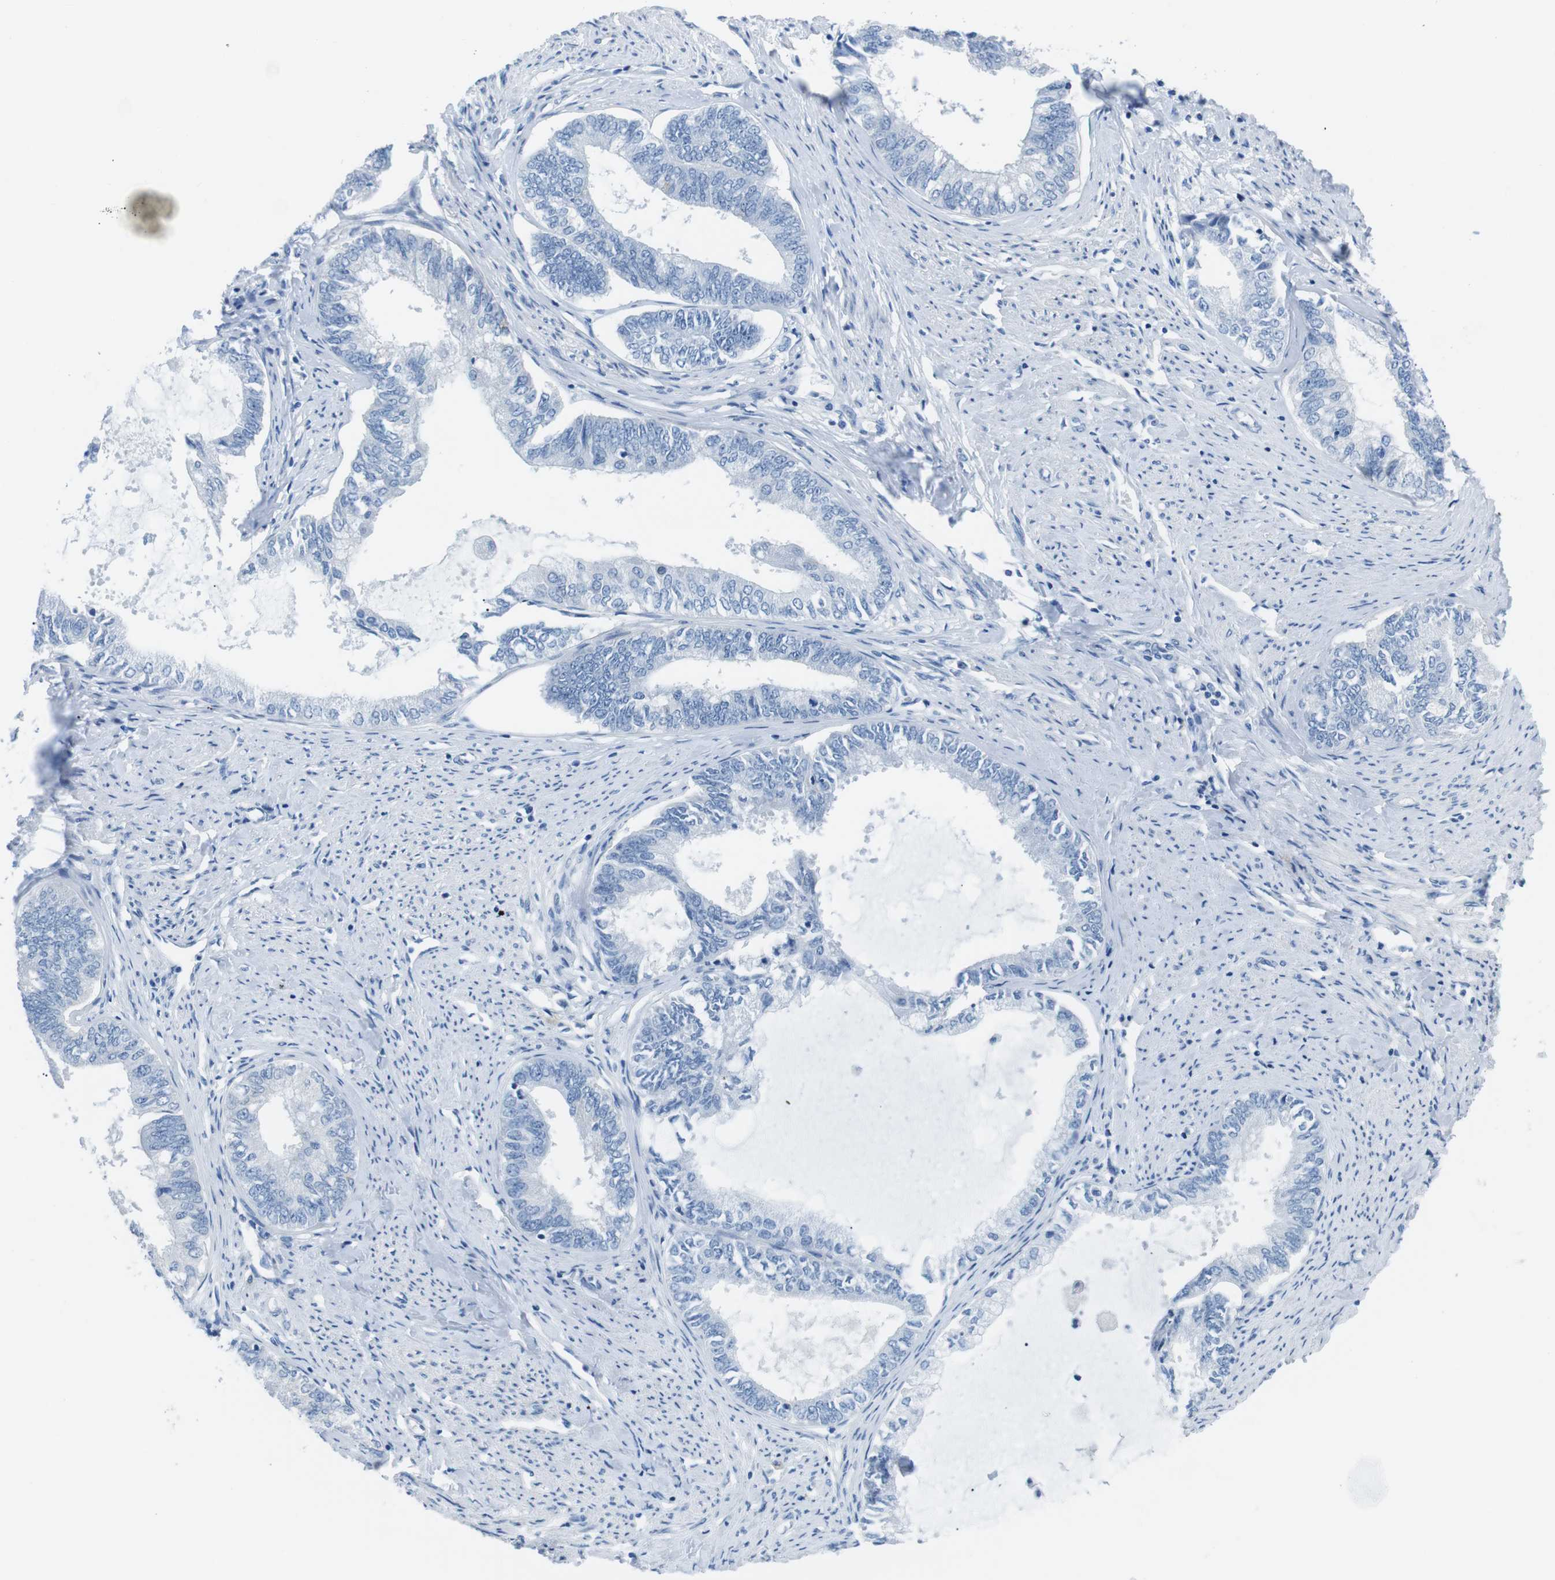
{"staining": {"intensity": "negative", "quantity": "none", "location": "none"}, "tissue": "endometrial cancer", "cell_type": "Tumor cells", "image_type": "cancer", "snomed": [{"axis": "morphology", "description": "Adenocarcinoma, NOS"}, {"axis": "topography", "description": "Endometrium"}], "caption": "Immunohistochemistry (IHC) histopathology image of neoplastic tissue: endometrial cancer (adenocarcinoma) stained with DAB (3,3'-diaminobenzidine) shows no significant protein expression in tumor cells.", "gene": "MUC2", "patient": {"sex": "female", "age": 86}}